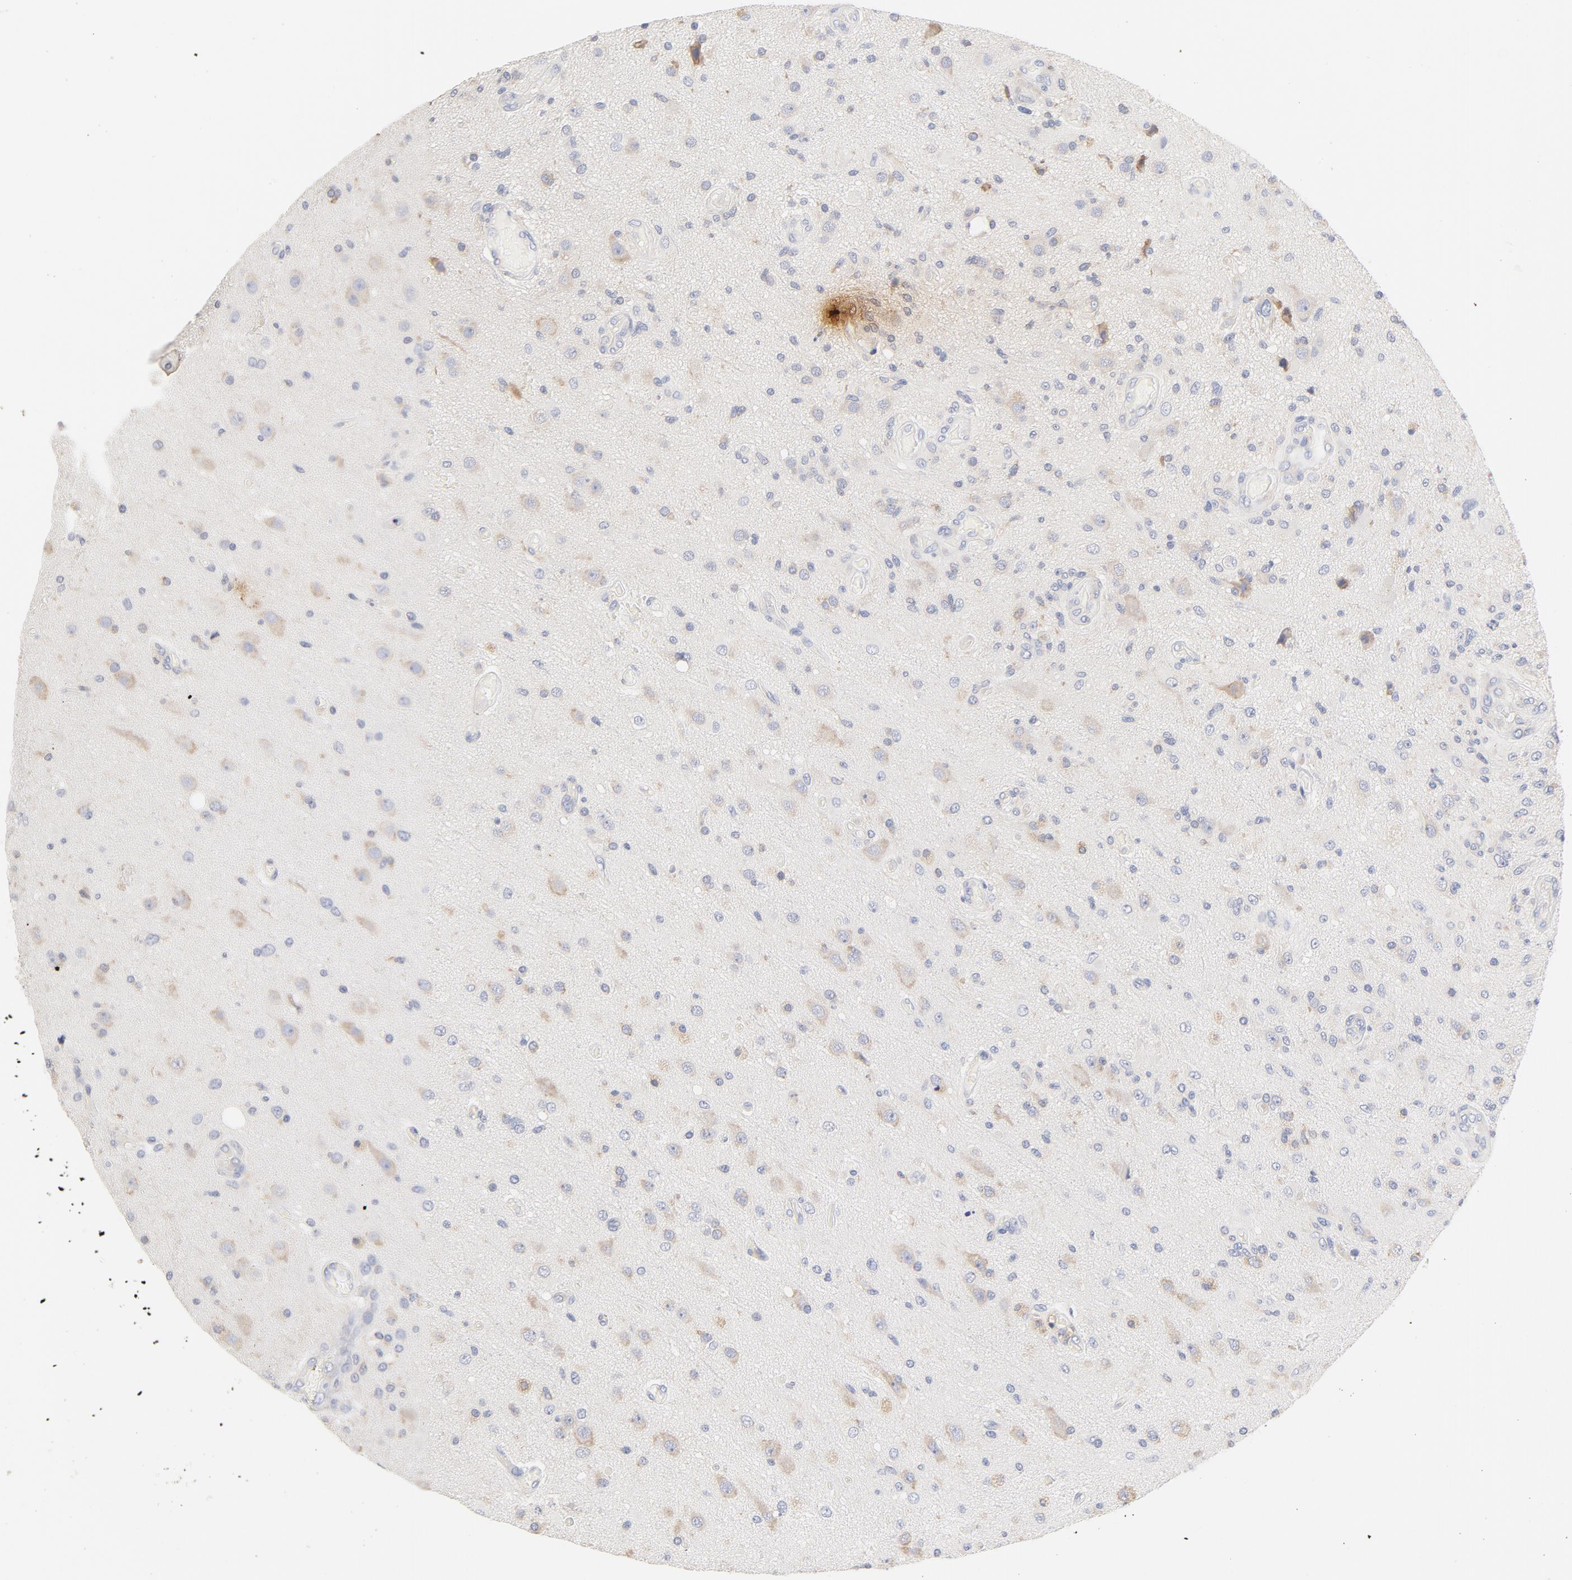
{"staining": {"intensity": "negative", "quantity": "none", "location": "none"}, "tissue": "glioma", "cell_type": "Tumor cells", "image_type": "cancer", "snomed": [{"axis": "morphology", "description": "Normal tissue, NOS"}, {"axis": "morphology", "description": "Glioma, malignant, High grade"}, {"axis": "topography", "description": "Cerebral cortex"}], "caption": "Immunohistochemical staining of human malignant glioma (high-grade) demonstrates no significant staining in tumor cells.", "gene": "TLR4", "patient": {"sex": "male", "age": 77}}